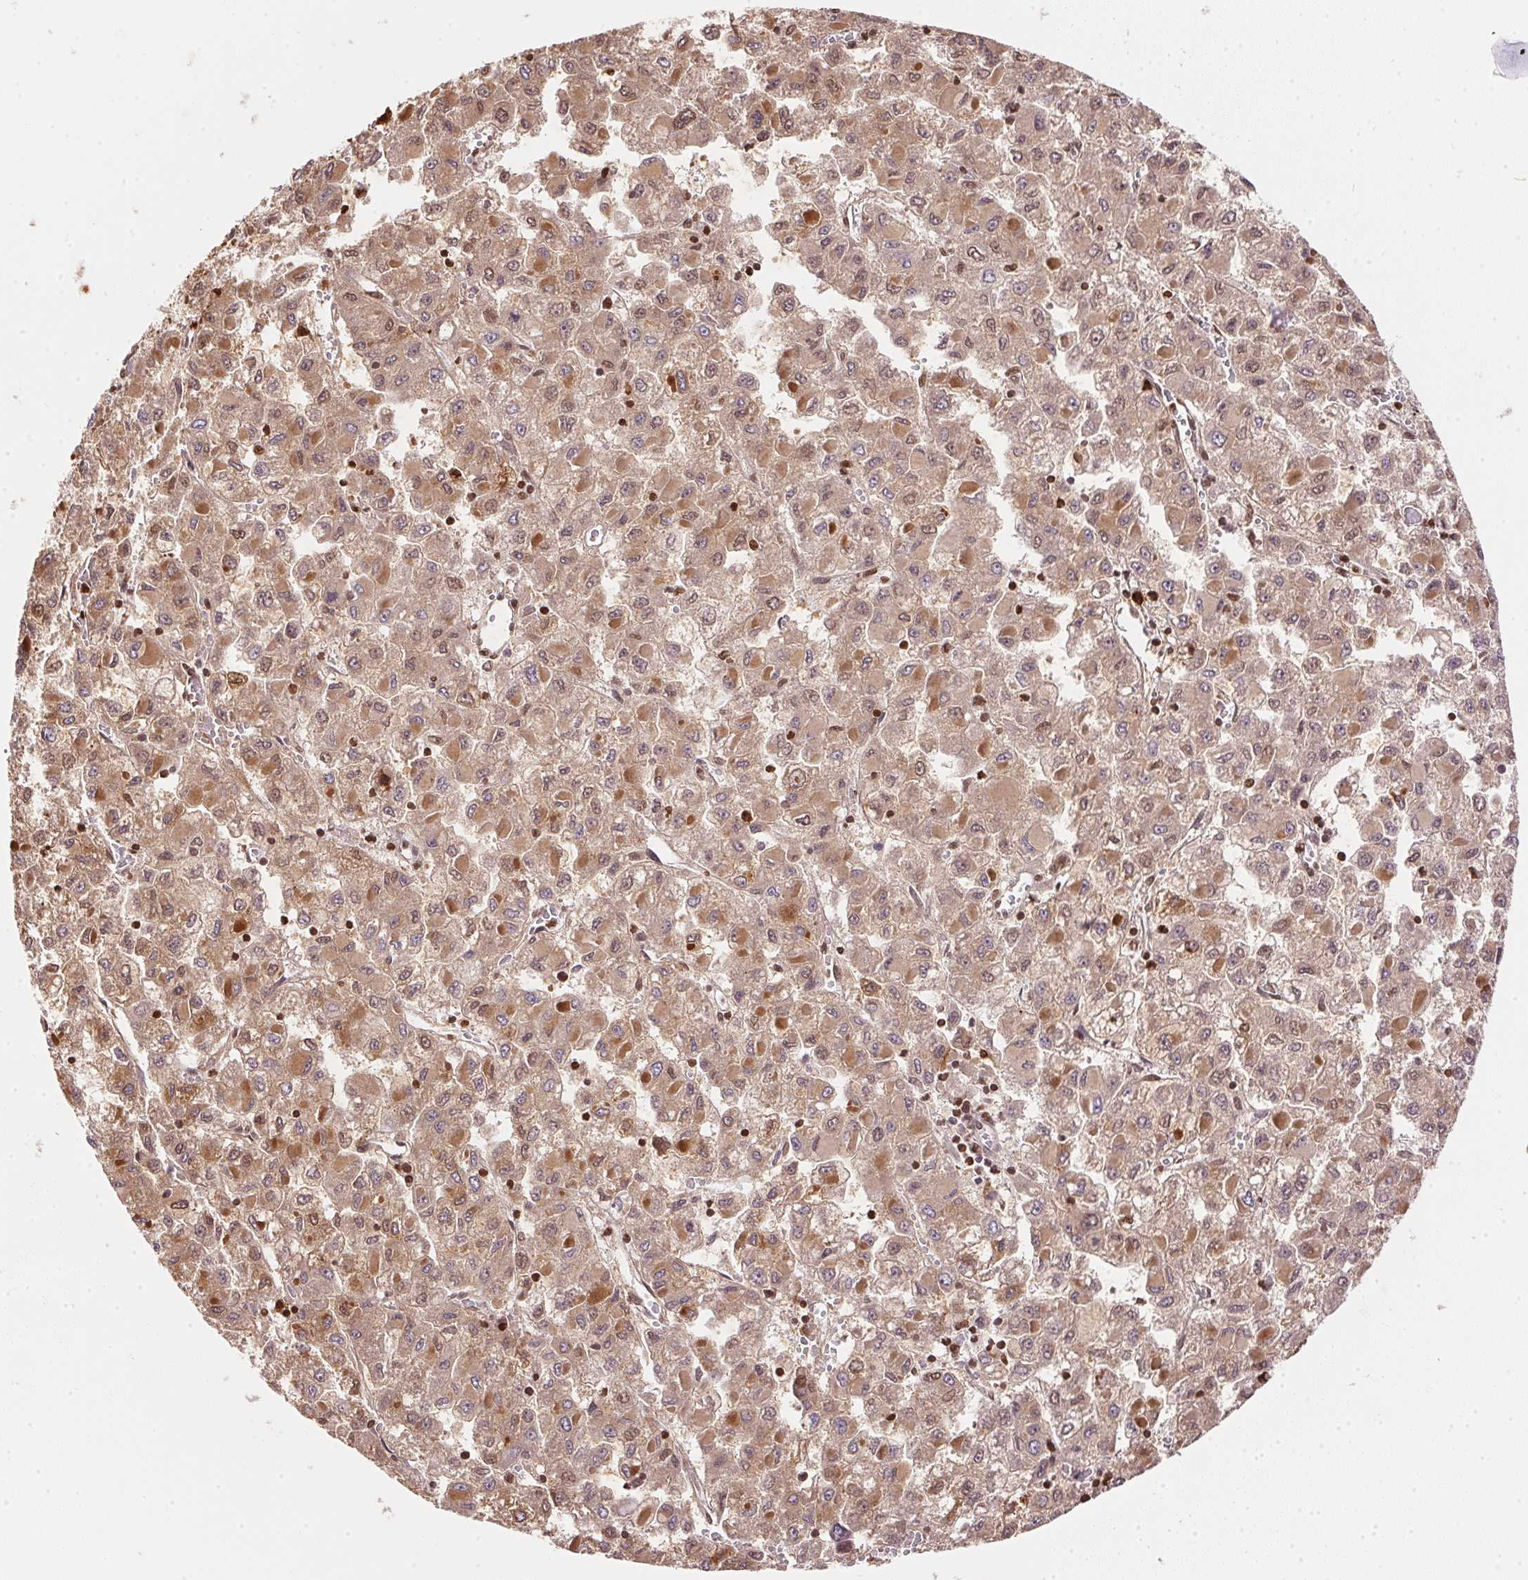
{"staining": {"intensity": "weak", "quantity": ">75%", "location": "cytoplasmic/membranous,nuclear"}, "tissue": "liver cancer", "cell_type": "Tumor cells", "image_type": "cancer", "snomed": [{"axis": "morphology", "description": "Carcinoma, Hepatocellular, NOS"}, {"axis": "topography", "description": "Liver"}], "caption": "Immunohistochemical staining of hepatocellular carcinoma (liver) displays low levels of weak cytoplasmic/membranous and nuclear expression in about >75% of tumor cells. The staining was performed using DAB (3,3'-diaminobenzidine) to visualize the protein expression in brown, while the nuclei were stained in blue with hematoxylin (Magnification: 20x).", "gene": "ORM1", "patient": {"sex": "male", "age": 40}}